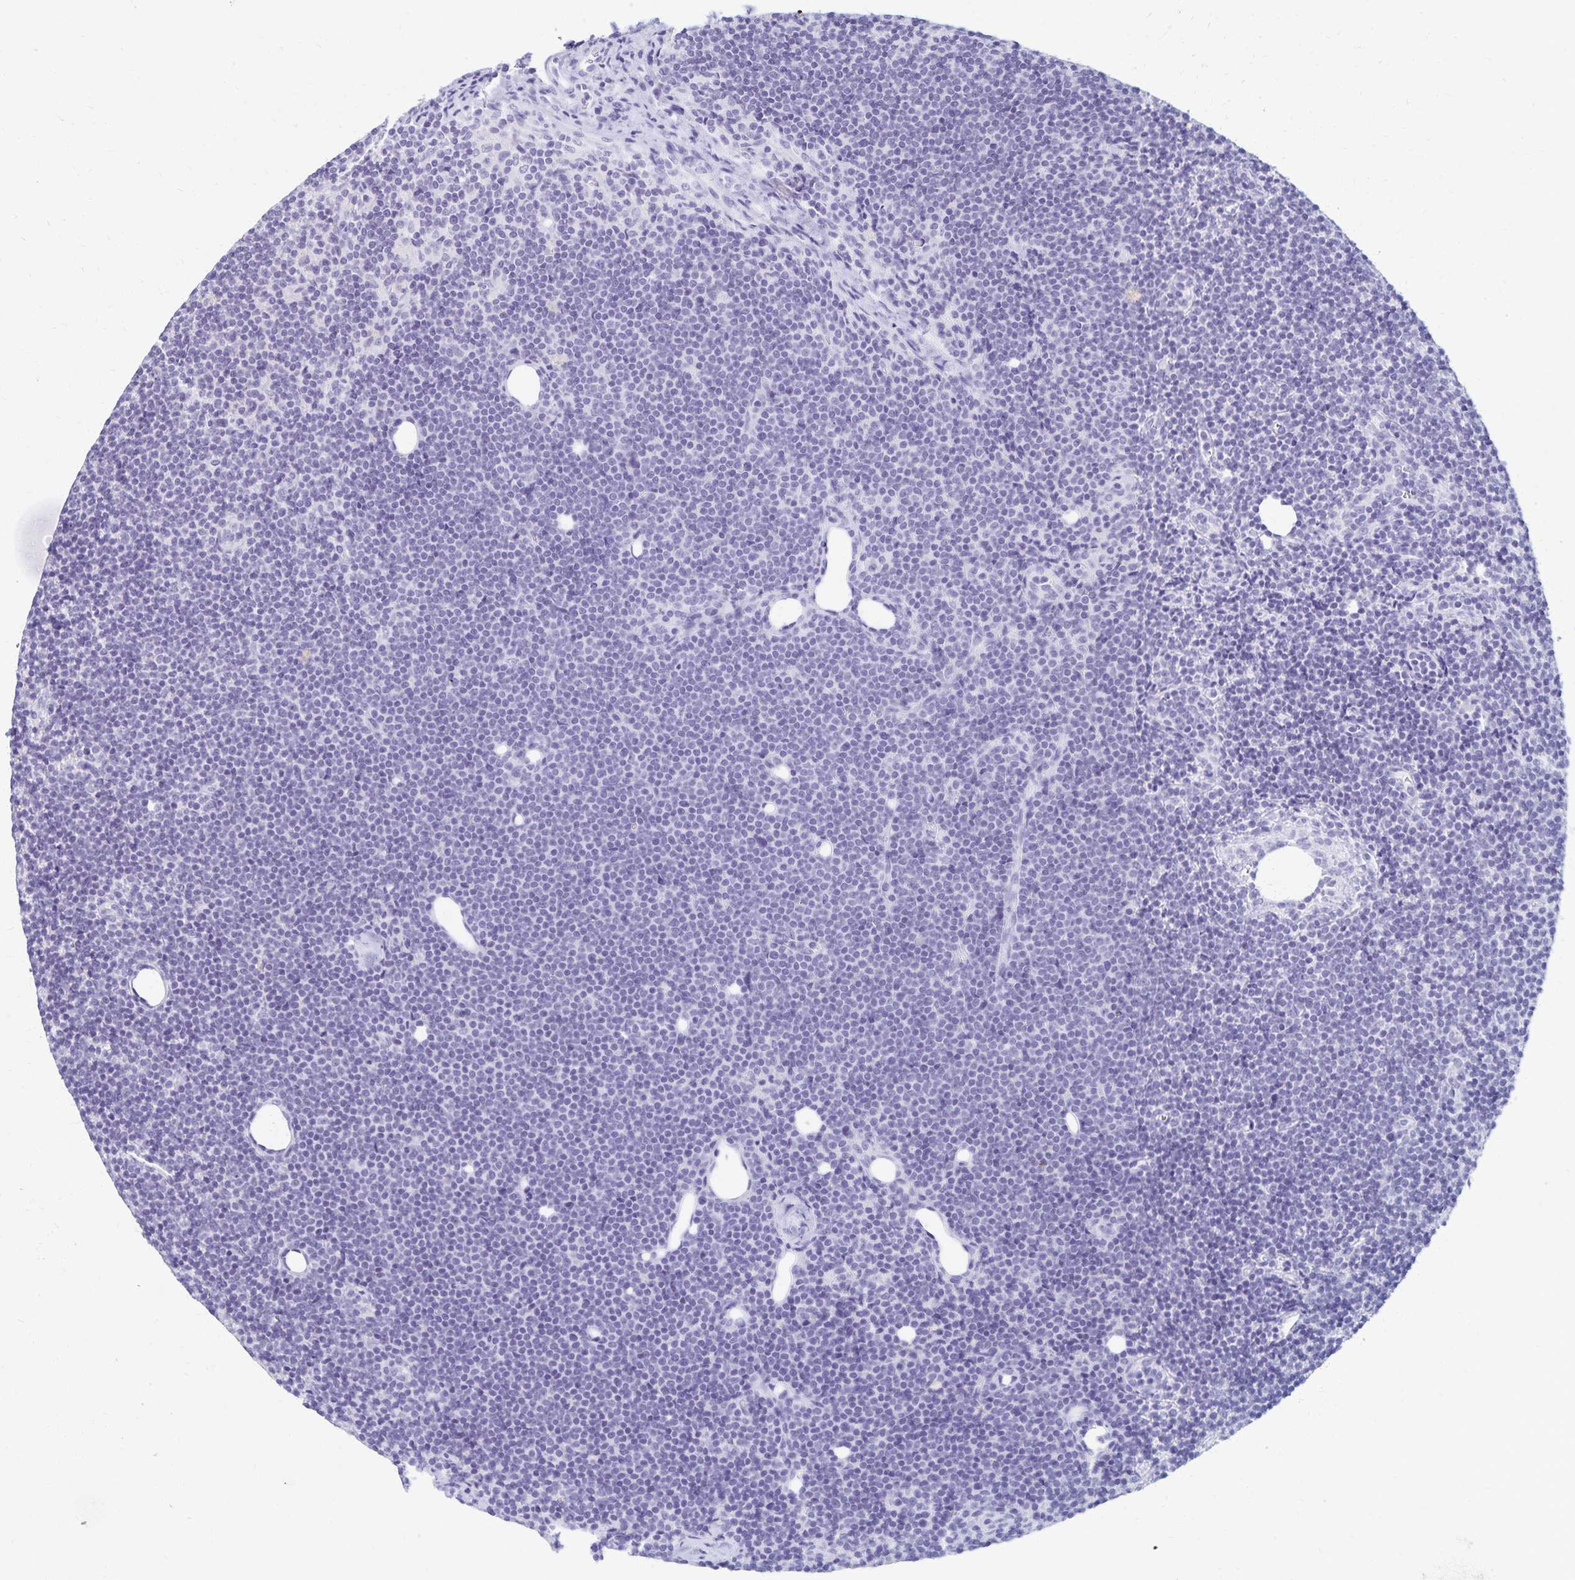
{"staining": {"intensity": "negative", "quantity": "none", "location": "none"}, "tissue": "lymphoma", "cell_type": "Tumor cells", "image_type": "cancer", "snomed": [{"axis": "morphology", "description": "Malignant lymphoma, non-Hodgkin's type, Low grade"}, {"axis": "topography", "description": "Lymph node"}], "caption": "A photomicrograph of human lymphoma is negative for staining in tumor cells.", "gene": "C2orf50", "patient": {"sex": "female", "age": 73}}